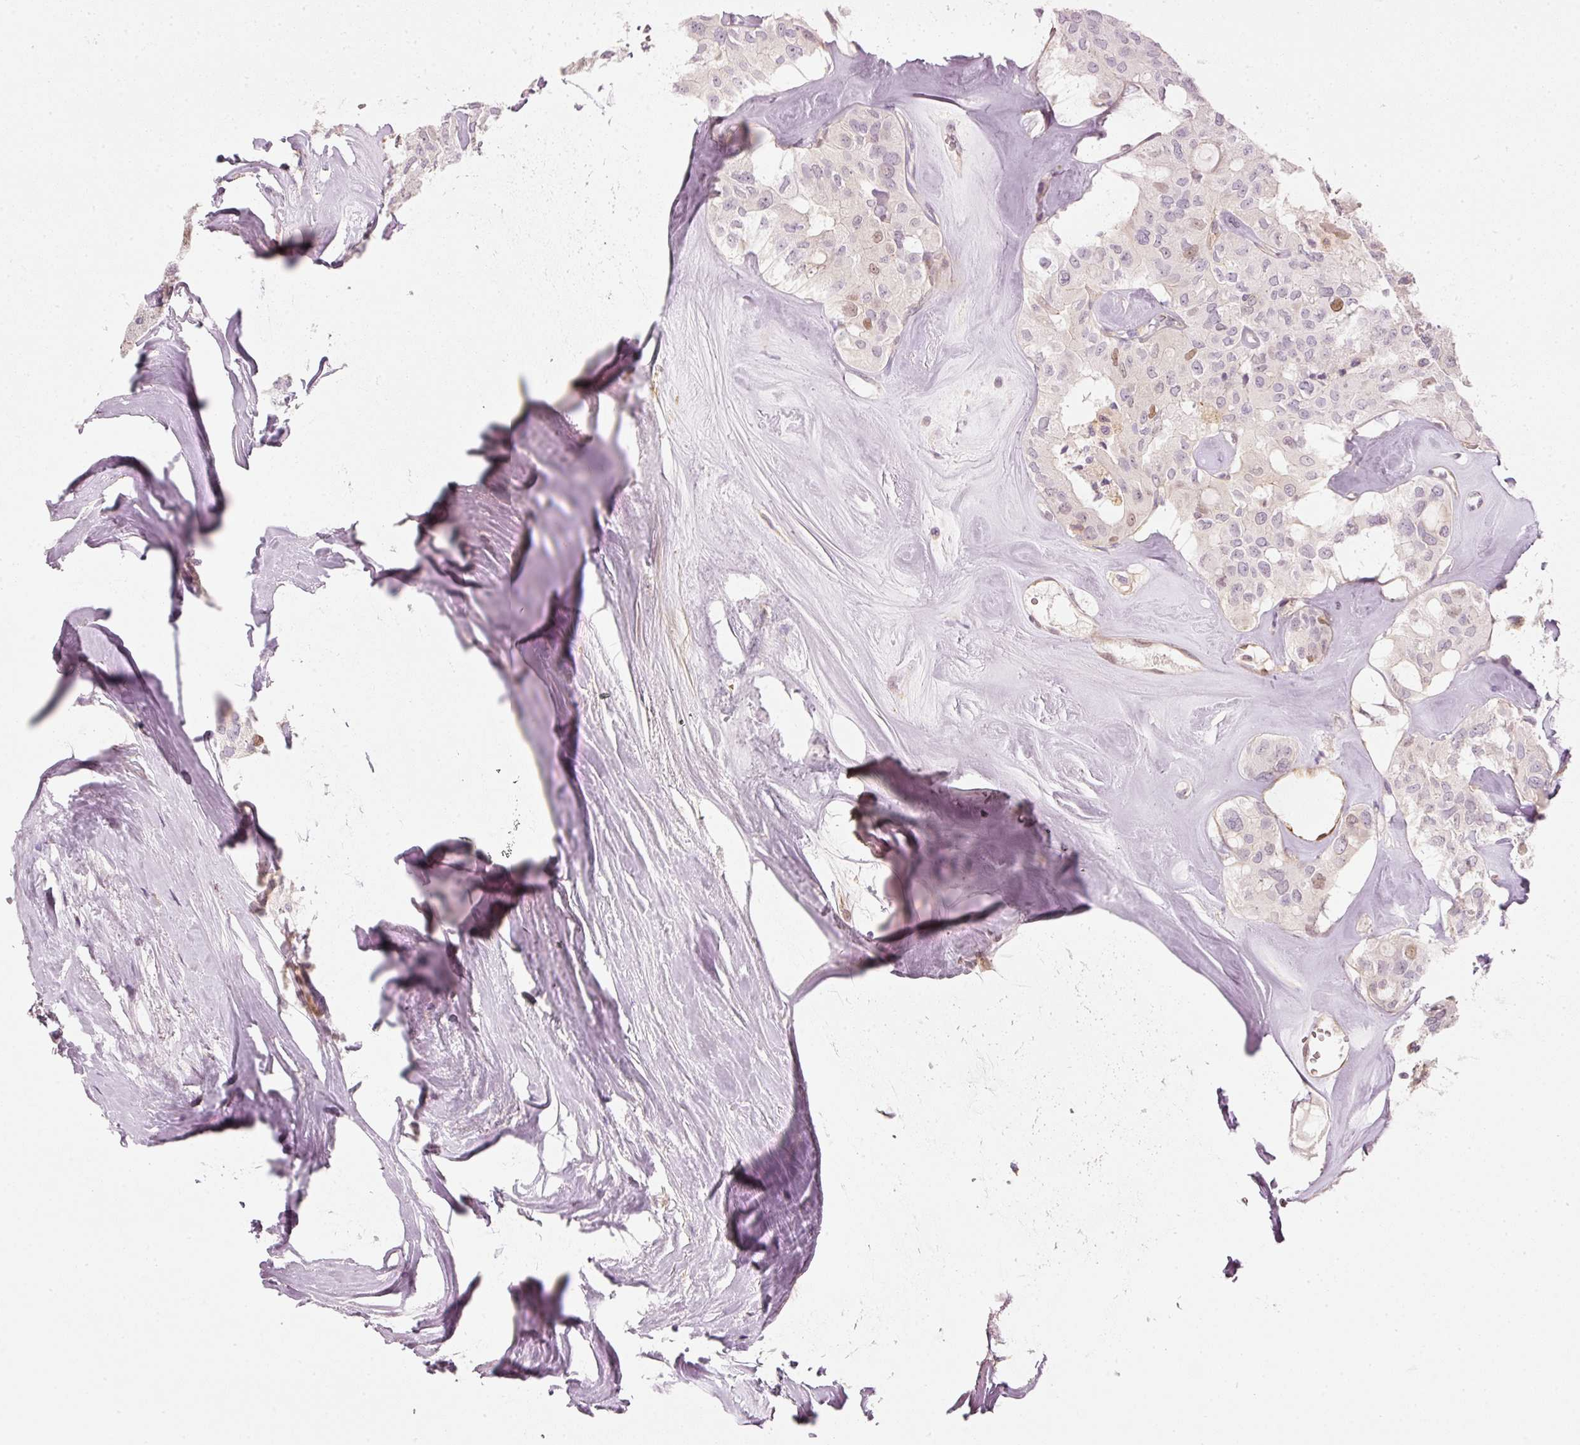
{"staining": {"intensity": "moderate", "quantity": "<25%", "location": "nuclear"}, "tissue": "thyroid cancer", "cell_type": "Tumor cells", "image_type": "cancer", "snomed": [{"axis": "morphology", "description": "Follicular adenoma carcinoma, NOS"}, {"axis": "topography", "description": "Thyroid gland"}], "caption": "Follicular adenoma carcinoma (thyroid) stained for a protein (brown) exhibits moderate nuclear positive positivity in about <25% of tumor cells.", "gene": "TREX2", "patient": {"sex": "male", "age": 75}}